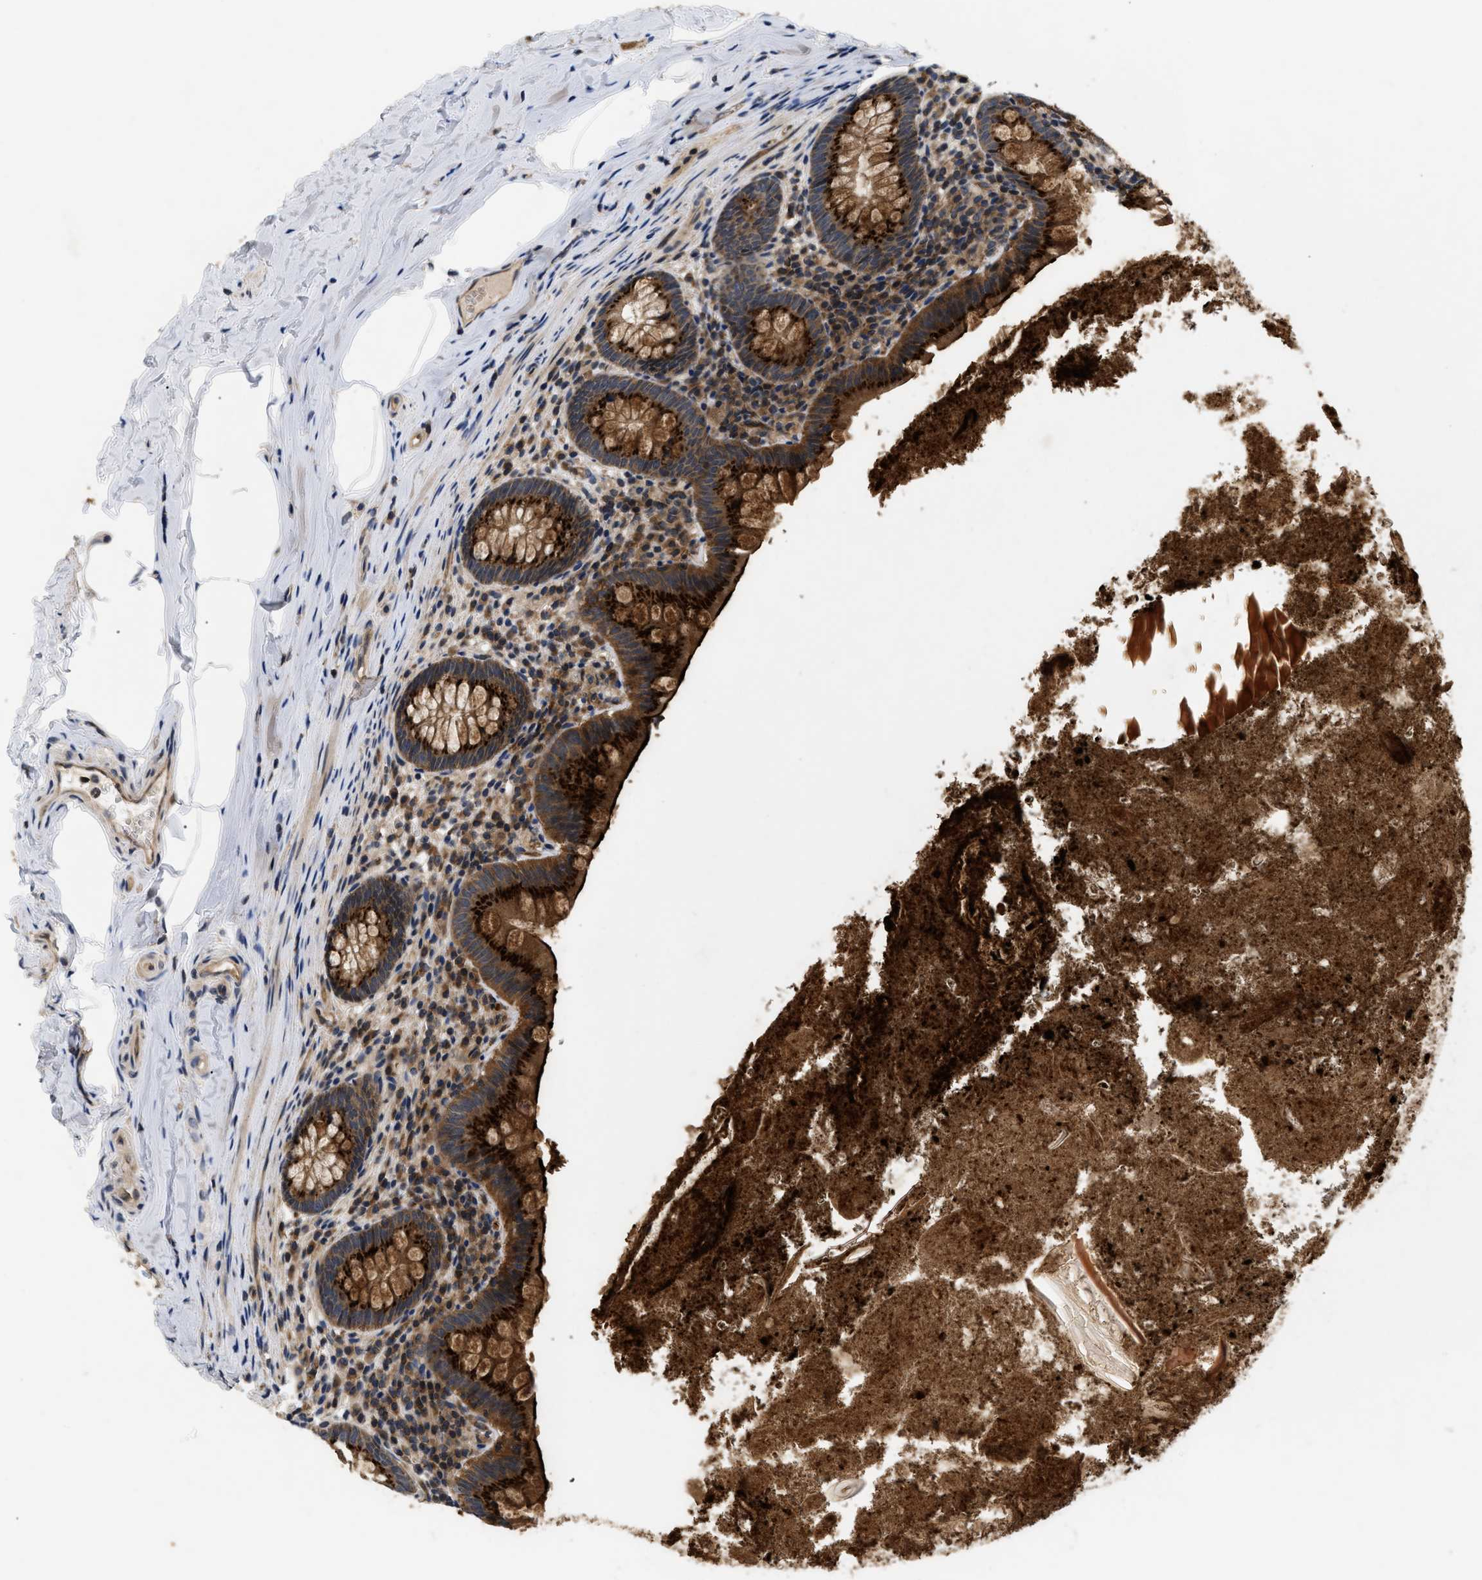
{"staining": {"intensity": "strong", "quantity": ">75%", "location": "cytoplasmic/membranous"}, "tissue": "appendix", "cell_type": "Glandular cells", "image_type": "normal", "snomed": [{"axis": "morphology", "description": "Normal tissue, NOS"}, {"axis": "topography", "description": "Appendix"}], "caption": "Immunohistochemistry histopathology image of benign appendix: appendix stained using IHC displays high levels of strong protein expression localized specifically in the cytoplasmic/membranous of glandular cells, appearing as a cytoplasmic/membranous brown color.", "gene": "HMGCR", "patient": {"sex": "male", "age": 52}}